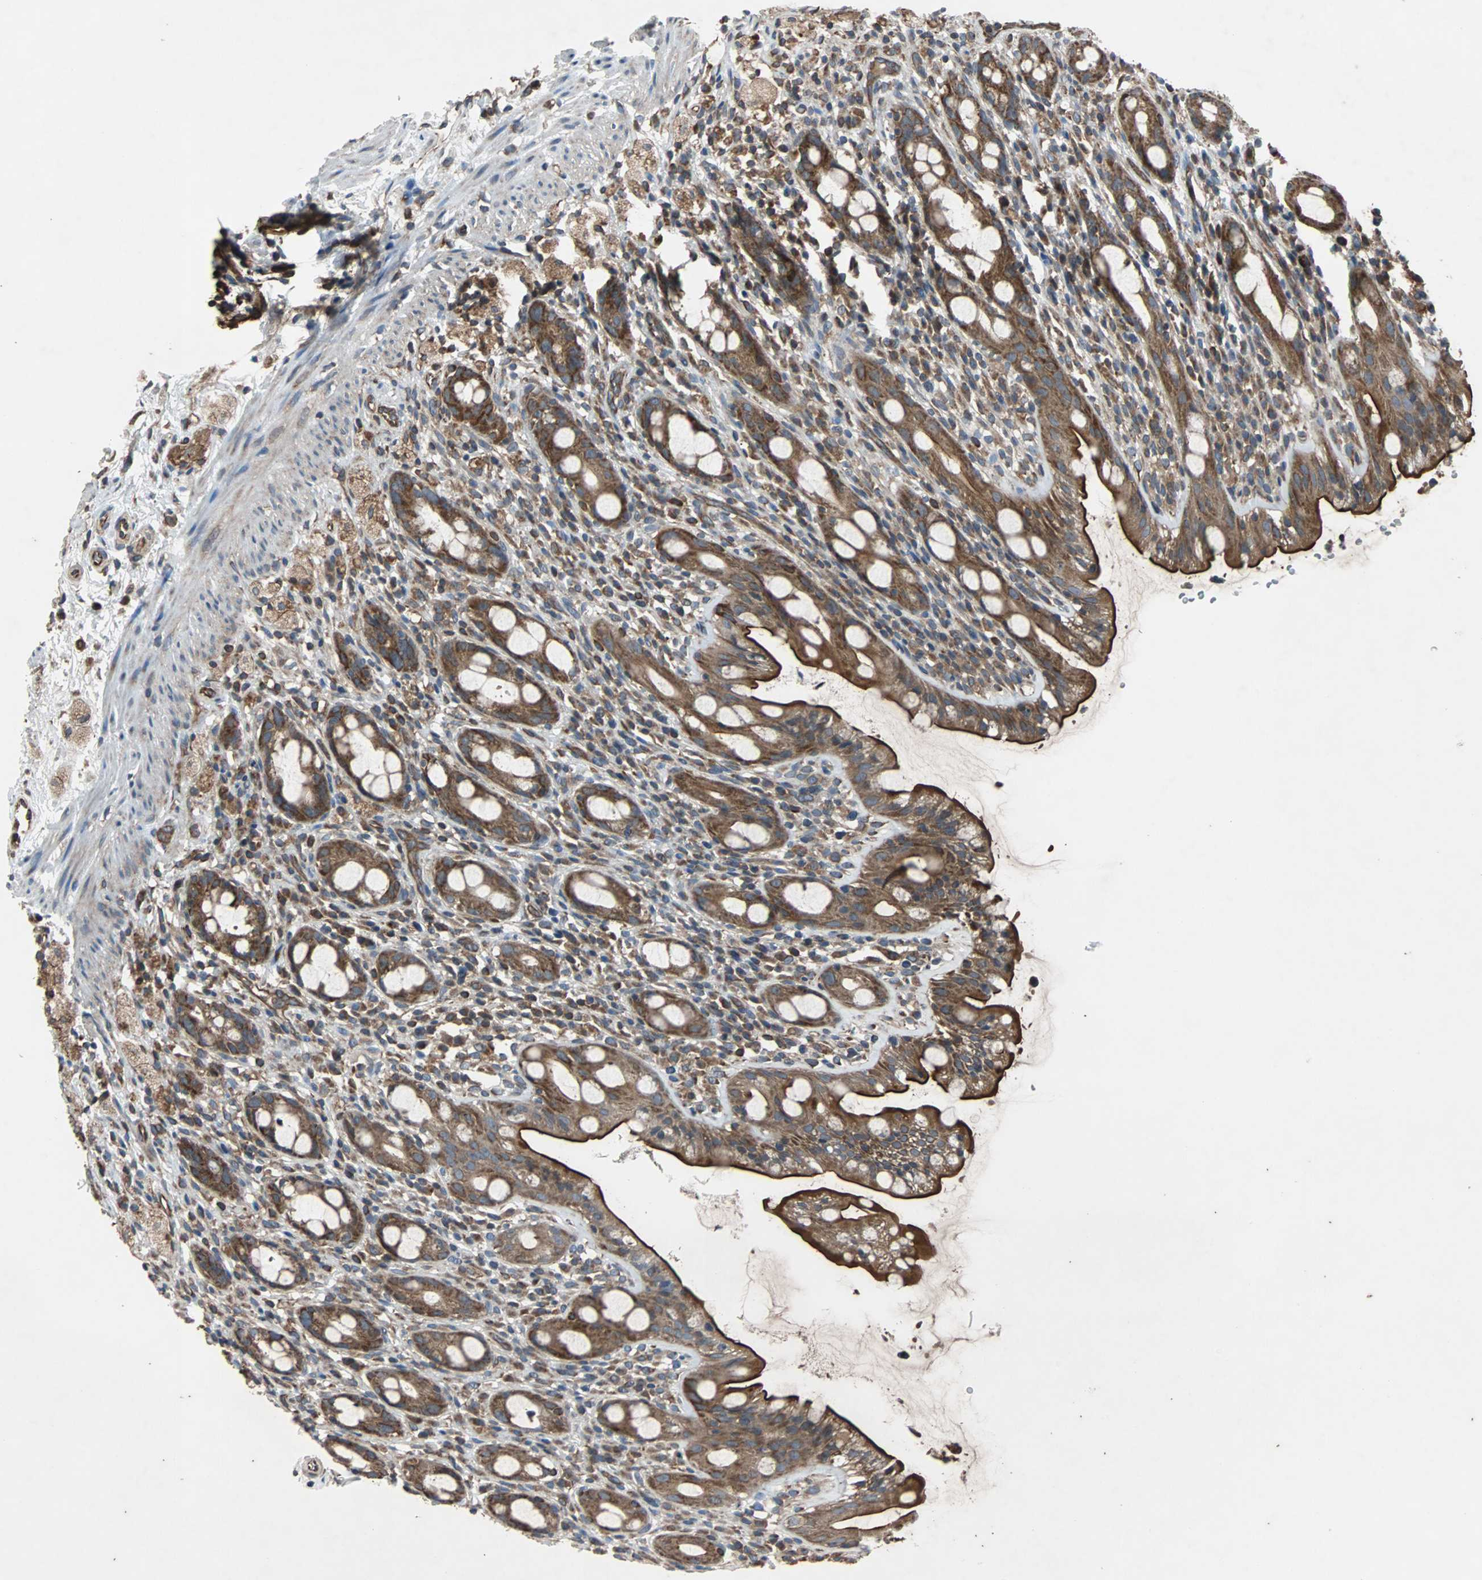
{"staining": {"intensity": "strong", "quantity": ">75%", "location": "cytoplasmic/membranous"}, "tissue": "rectum", "cell_type": "Glandular cells", "image_type": "normal", "snomed": [{"axis": "morphology", "description": "Normal tissue, NOS"}, {"axis": "topography", "description": "Rectum"}], "caption": "Immunohistochemistry (IHC) (DAB (3,3'-diaminobenzidine)) staining of benign human rectum displays strong cytoplasmic/membranous protein positivity in approximately >75% of glandular cells. (DAB IHC with brightfield microscopy, high magnification).", "gene": "ACTR3", "patient": {"sex": "male", "age": 44}}